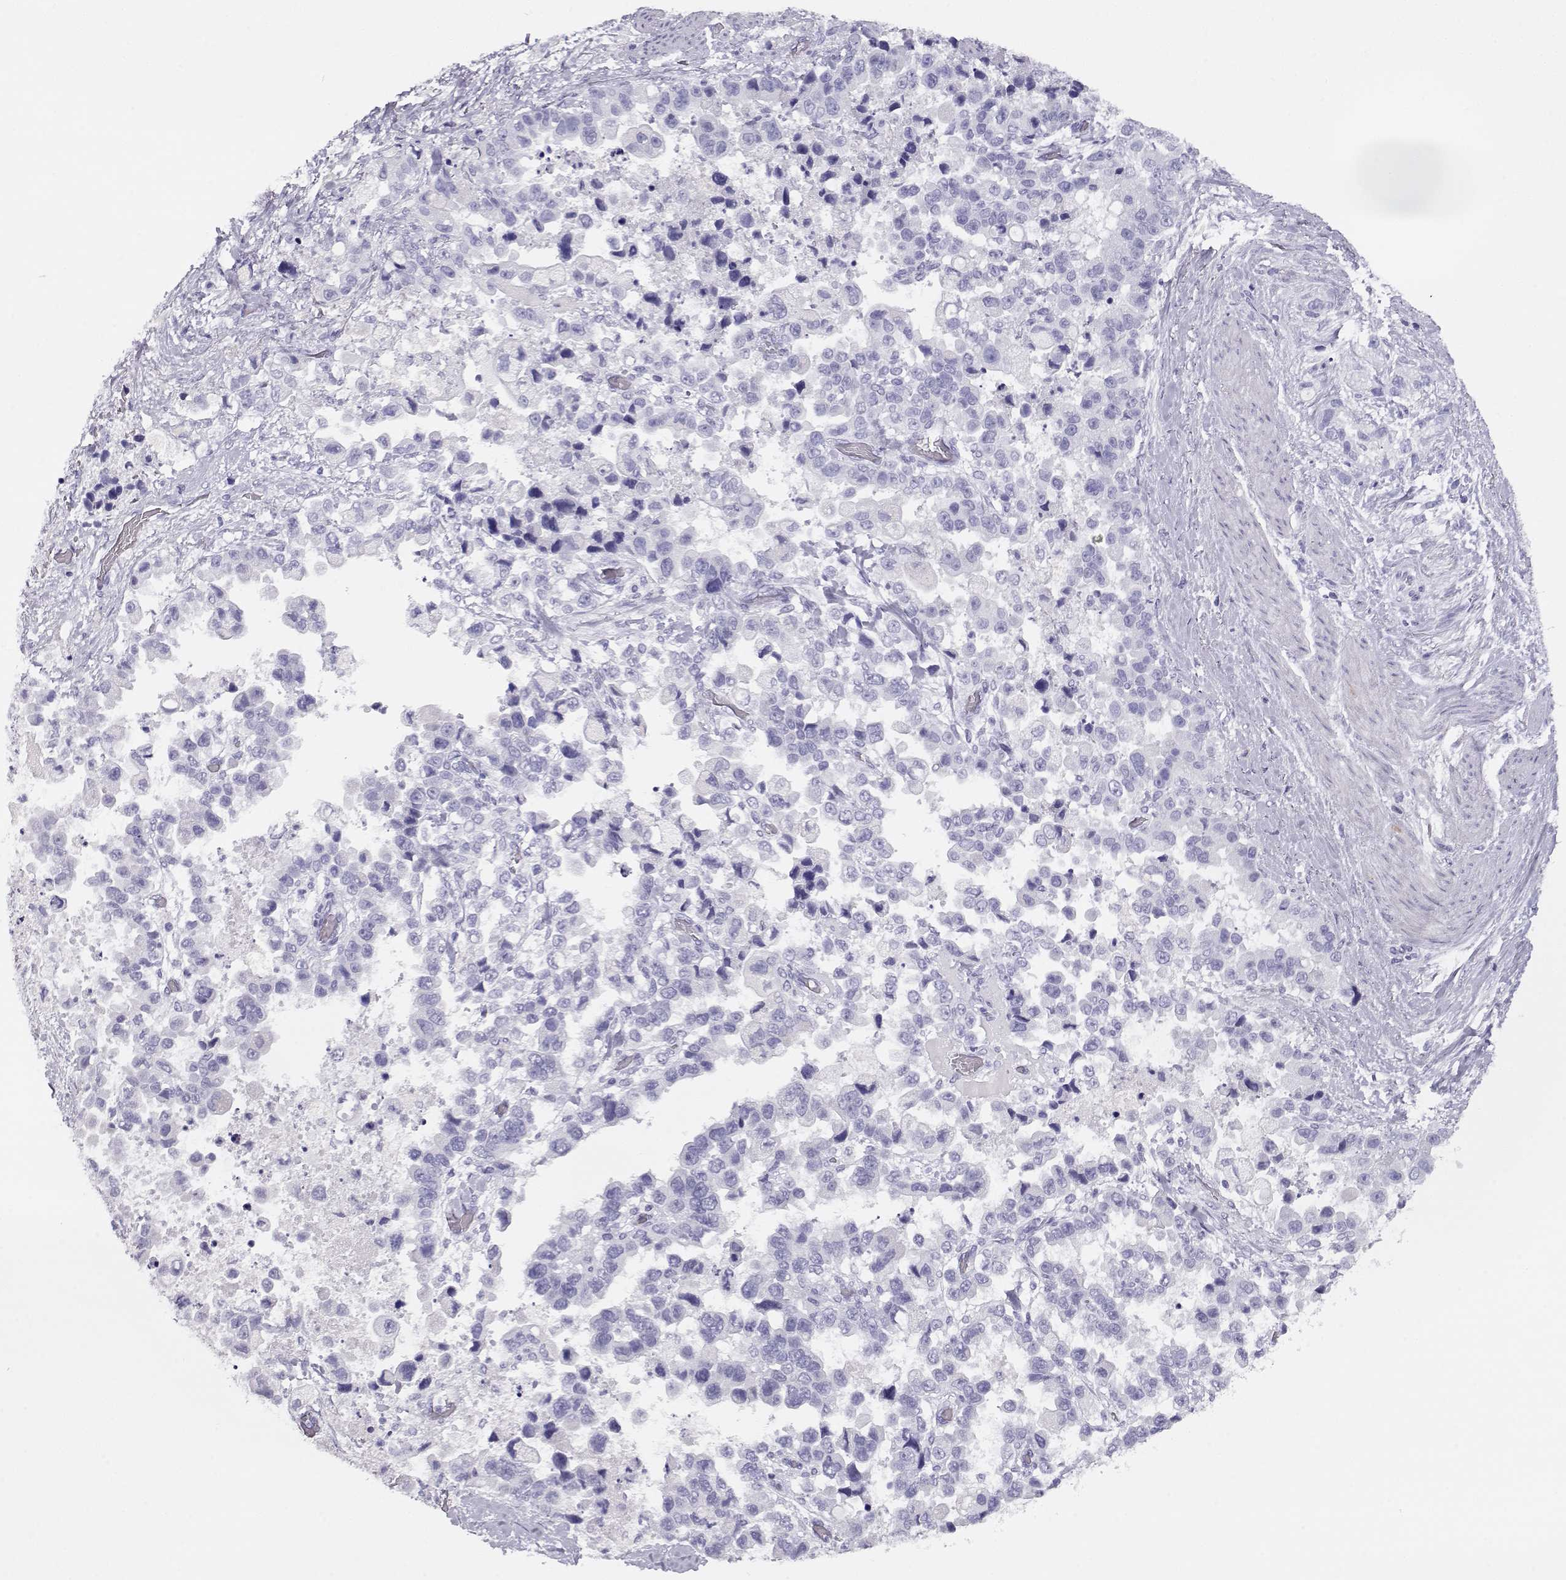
{"staining": {"intensity": "negative", "quantity": "none", "location": "none"}, "tissue": "stomach cancer", "cell_type": "Tumor cells", "image_type": "cancer", "snomed": [{"axis": "morphology", "description": "Adenocarcinoma, NOS"}, {"axis": "topography", "description": "Stomach"}], "caption": "Immunohistochemistry of human stomach cancer (adenocarcinoma) exhibits no expression in tumor cells.", "gene": "CRX", "patient": {"sex": "male", "age": 59}}